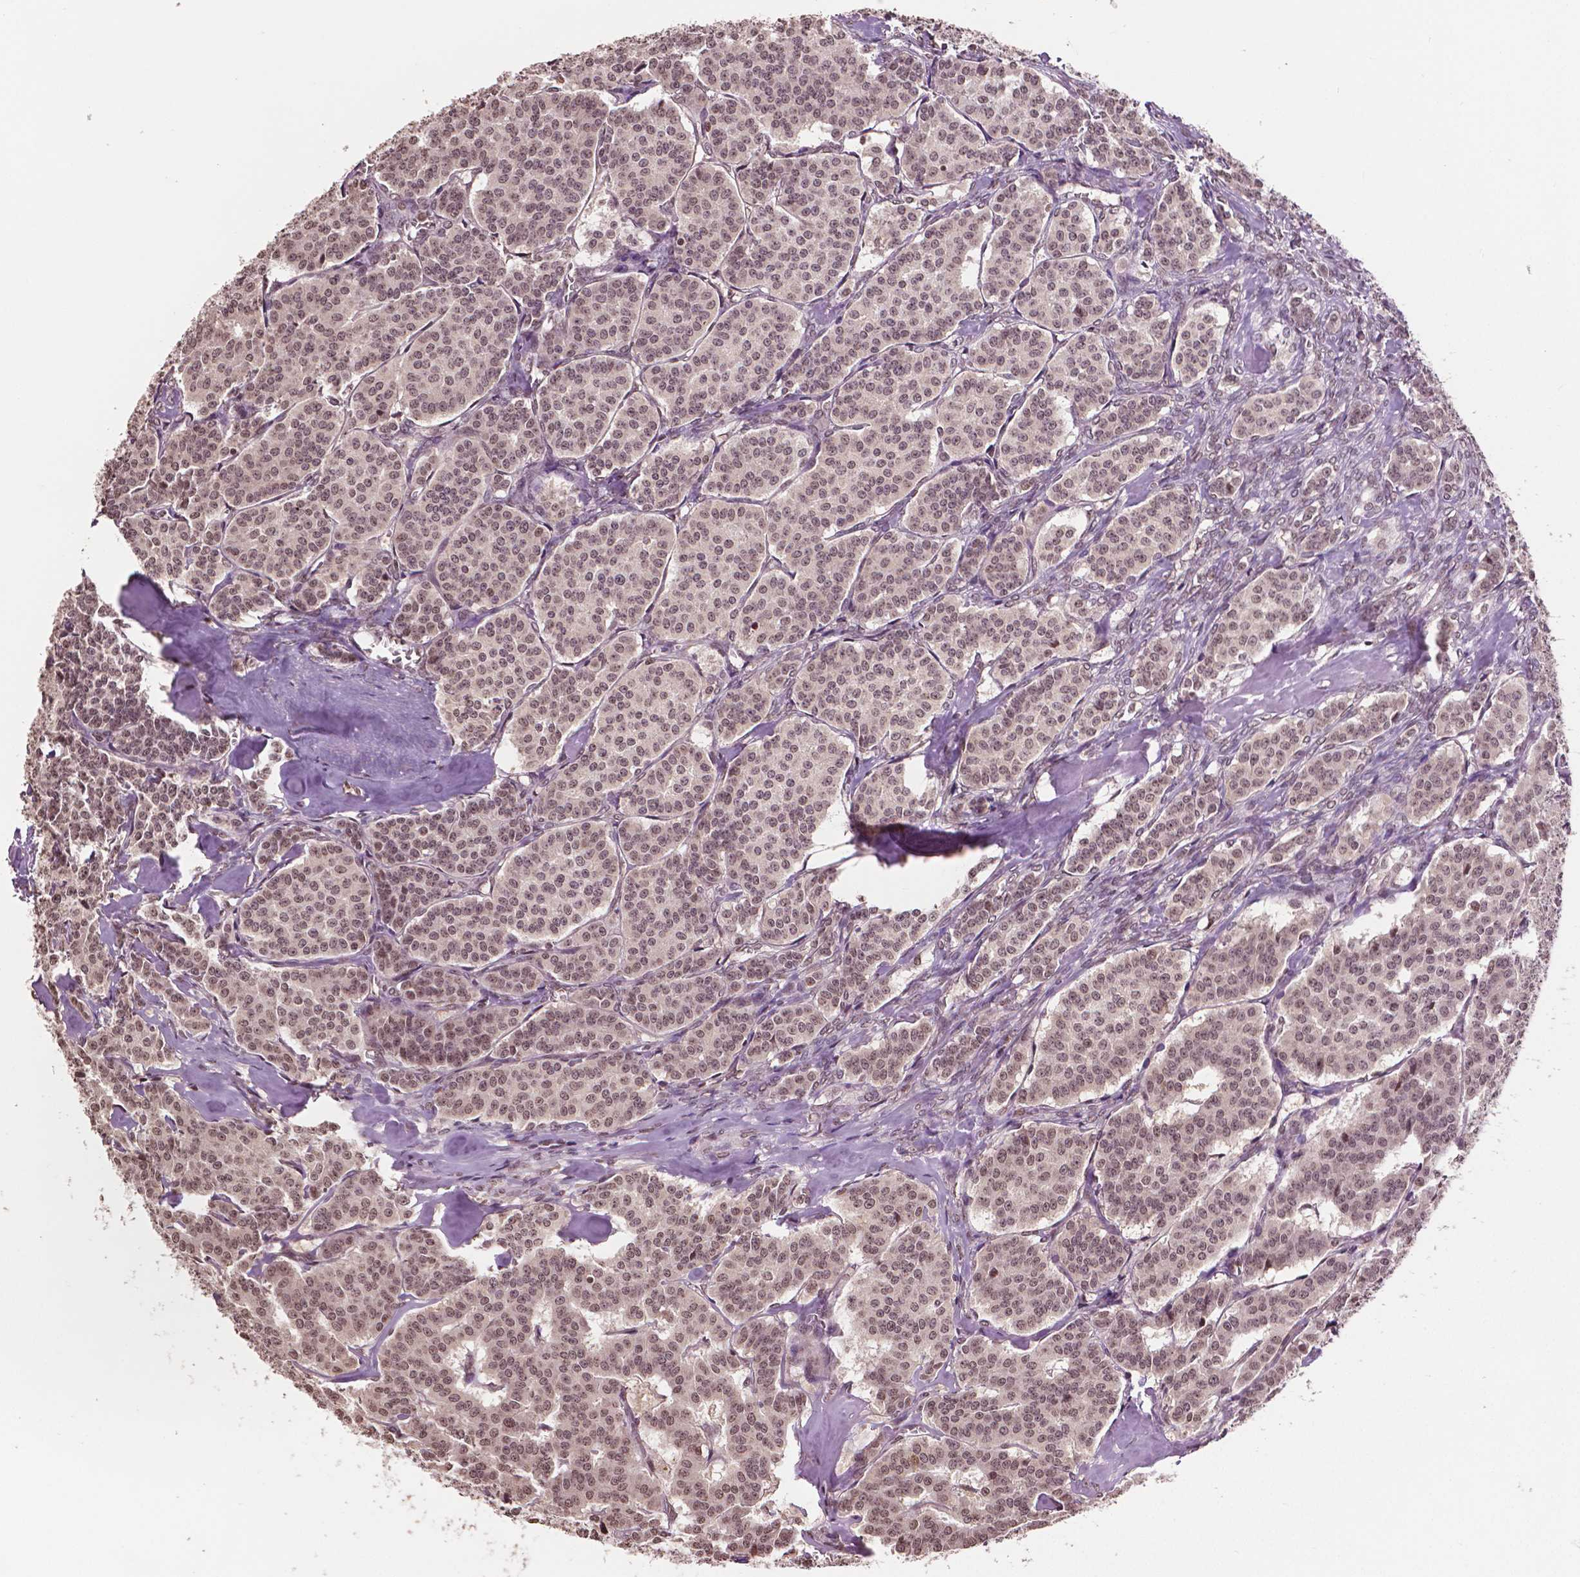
{"staining": {"intensity": "moderate", "quantity": ">75%", "location": "nuclear"}, "tissue": "carcinoid", "cell_type": "Tumor cells", "image_type": "cancer", "snomed": [{"axis": "morphology", "description": "Carcinoid, malignant, NOS"}, {"axis": "topography", "description": "Lung"}], "caption": "Approximately >75% of tumor cells in carcinoid show moderate nuclear protein expression as visualized by brown immunohistochemical staining.", "gene": "DEK", "patient": {"sex": "female", "age": 46}}